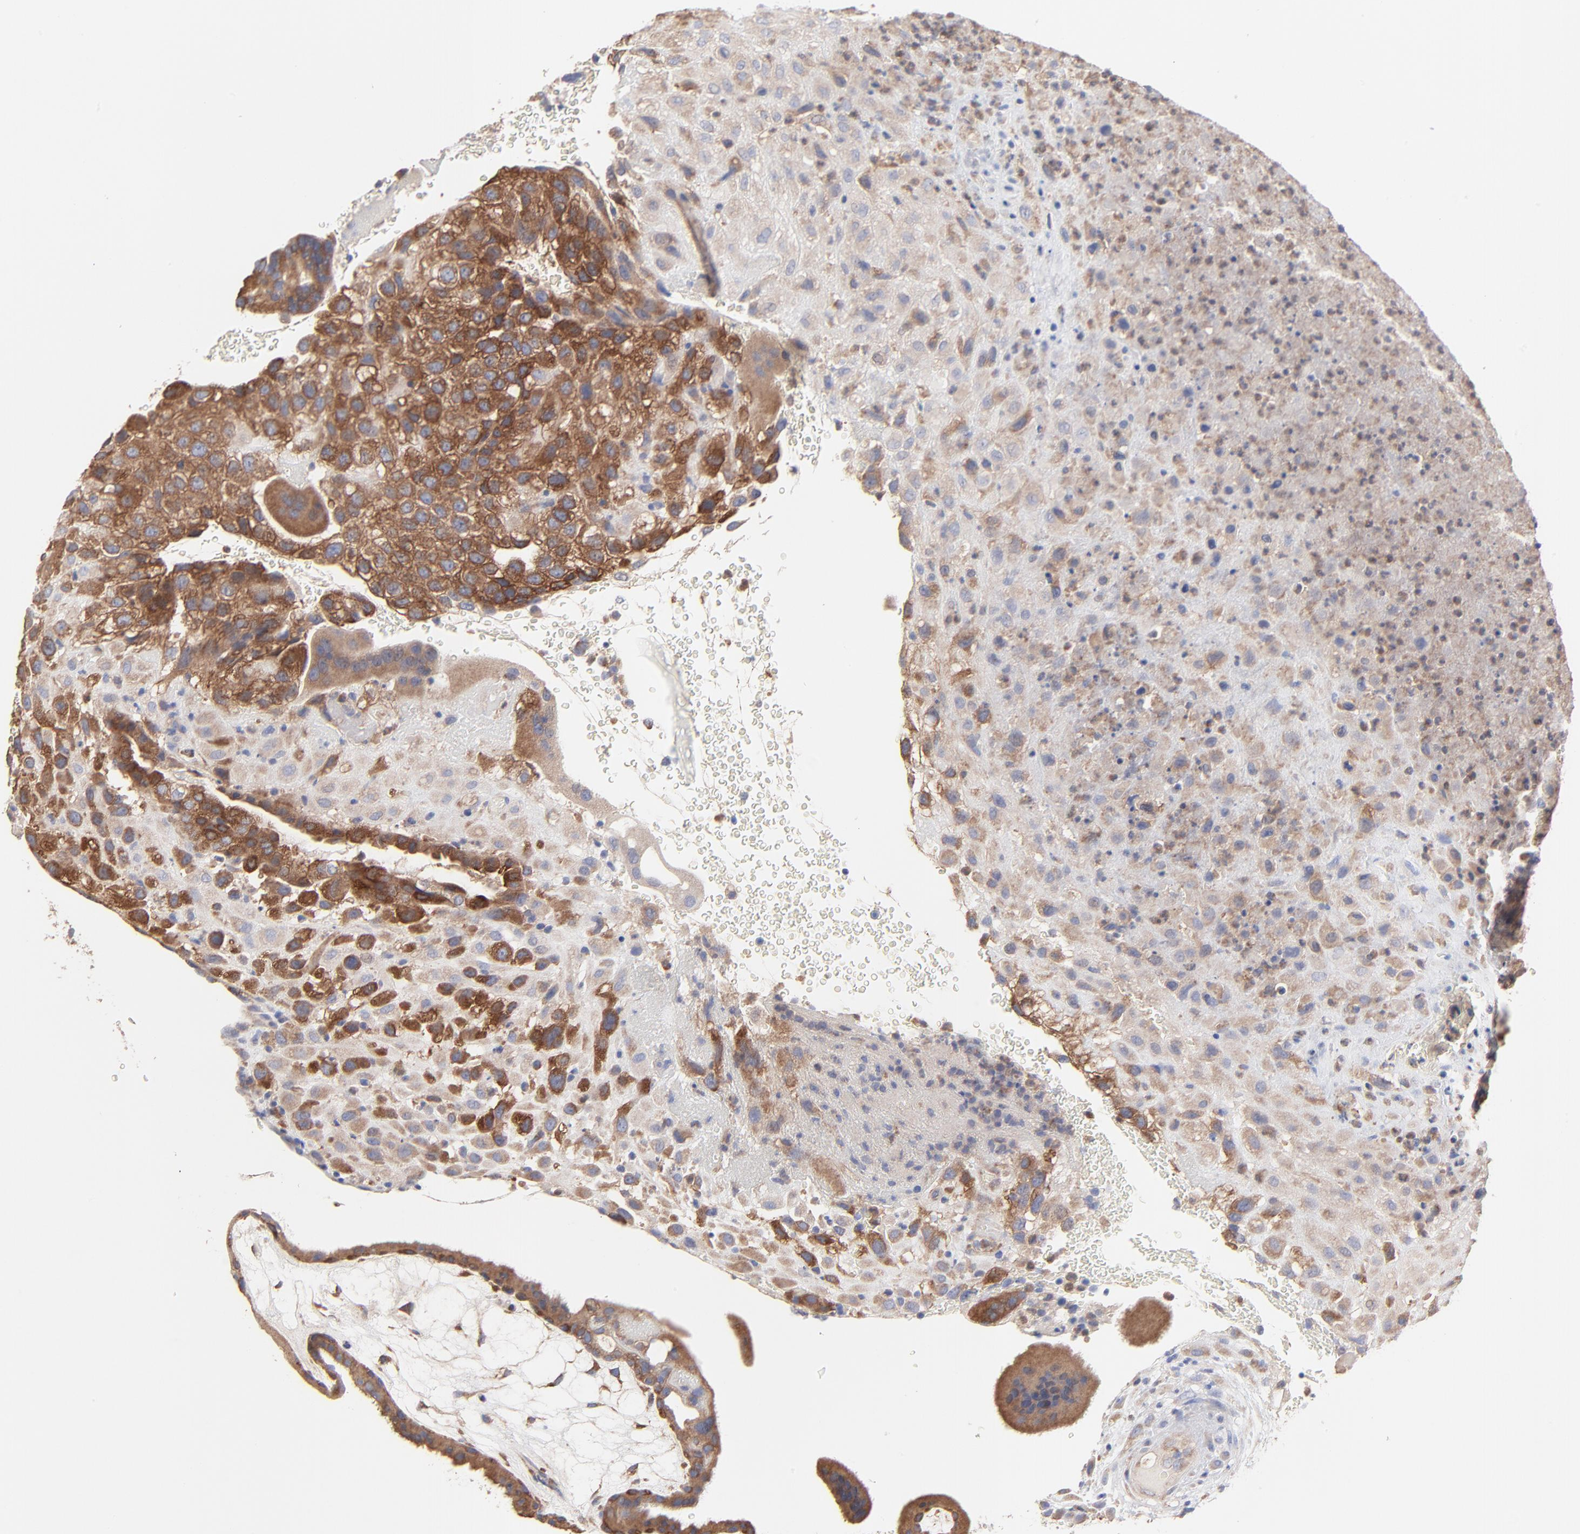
{"staining": {"intensity": "moderate", "quantity": "25%-75%", "location": "cytoplasmic/membranous"}, "tissue": "placenta", "cell_type": "Decidual cells", "image_type": "normal", "snomed": [{"axis": "morphology", "description": "Normal tissue, NOS"}, {"axis": "topography", "description": "Placenta"}], "caption": "IHC histopathology image of unremarkable placenta stained for a protein (brown), which shows medium levels of moderate cytoplasmic/membranous staining in about 25%-75% of decidual cells.", "gene": "PPFIBP2", "patient": {"sex": "female", "age": 19}}